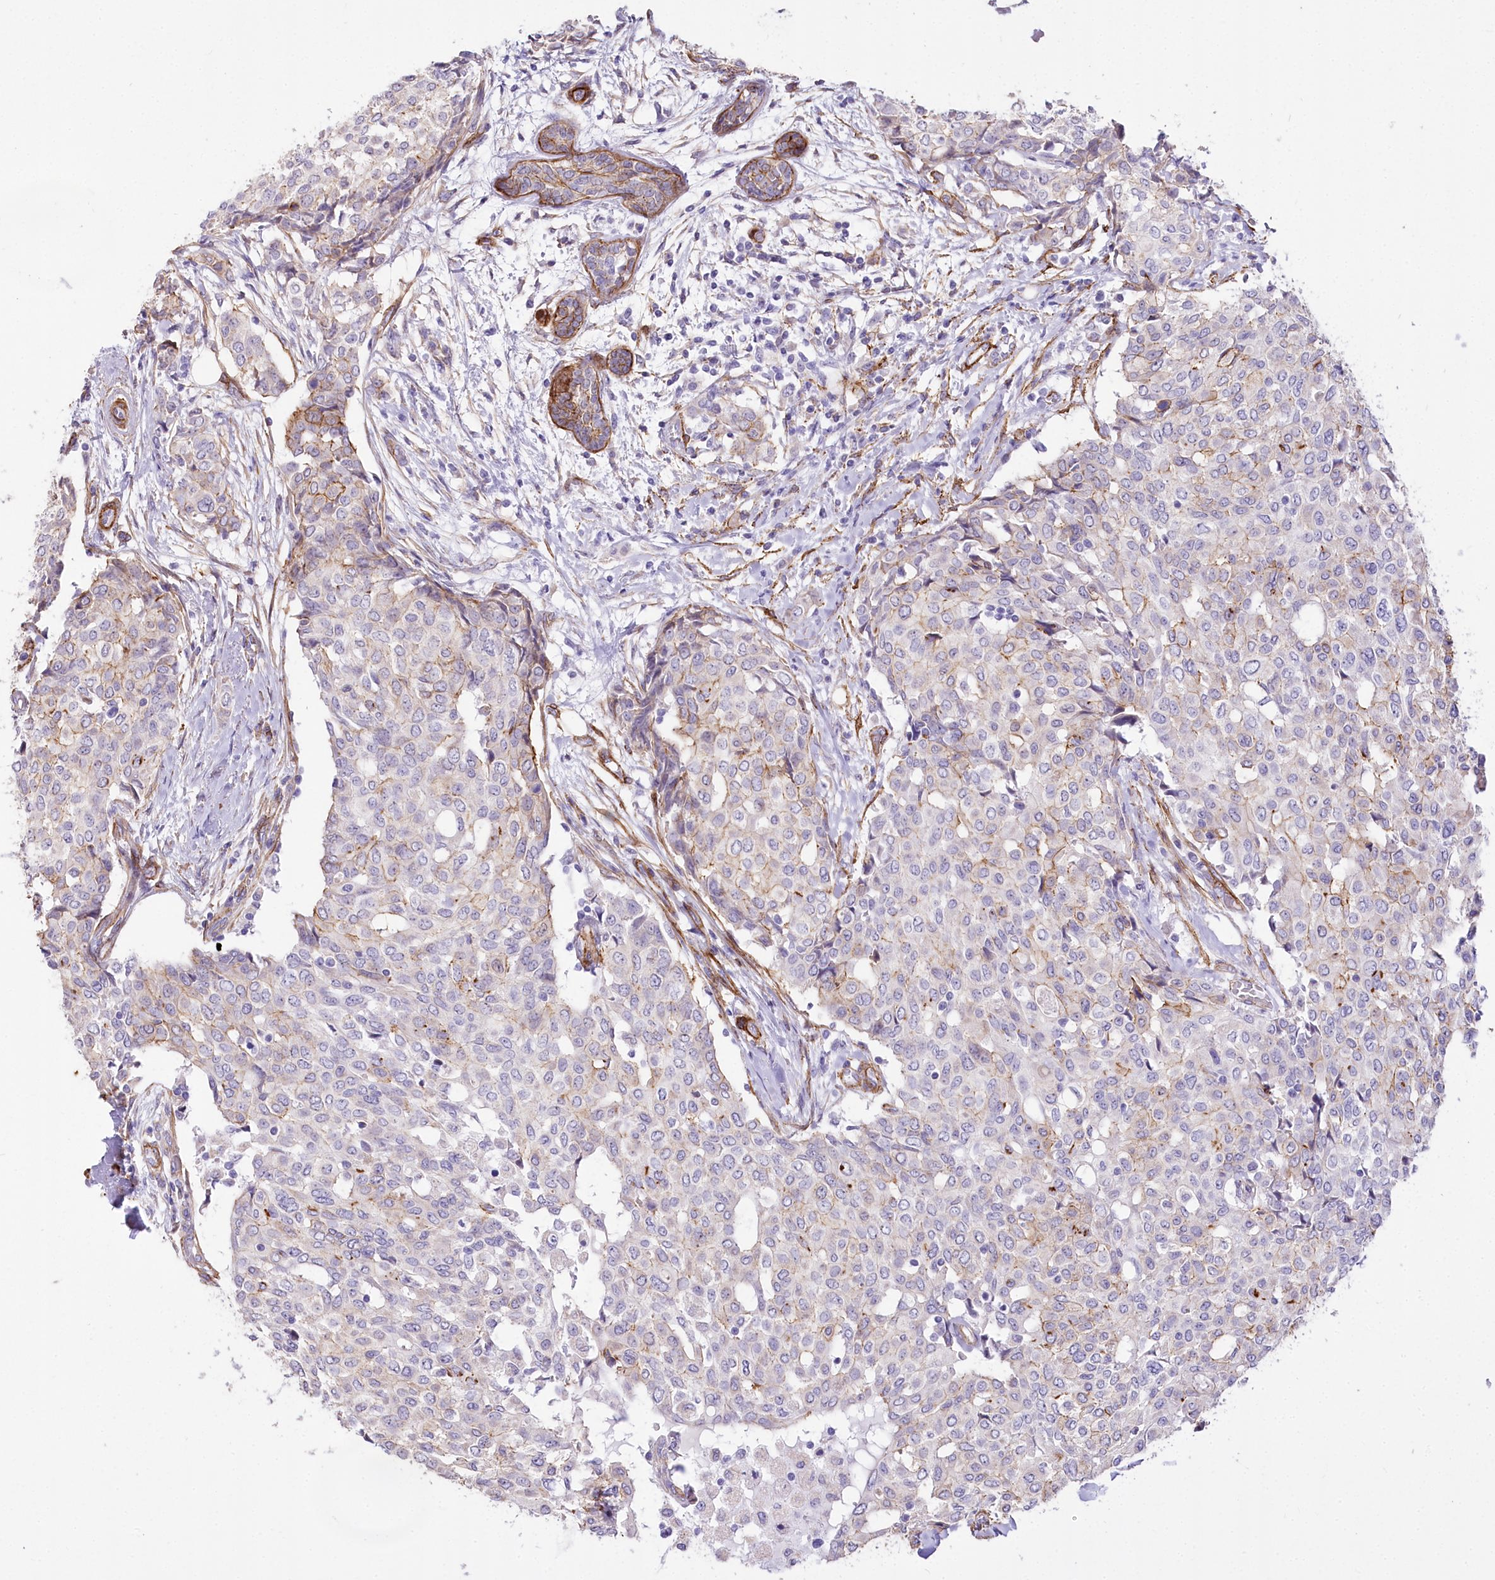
{"staining": {"intensity": "weak", "quantity": "<25%", "location": "cytoplasmic/membranous"}, "tissue": "breast cancer", "cell_type": "Tumor cells", "image_type": "cancer", "snomed": [{"axis": "morphology", "description": "Lobular carcinoma"}, {"axis": "topography", "description": "Breast"}], "caption": "Tumor cells show no significant protein staining in breast lobular carcinoma.", "gene": "SYNPO2", "patient": {"sex": "female", "age": 51}}